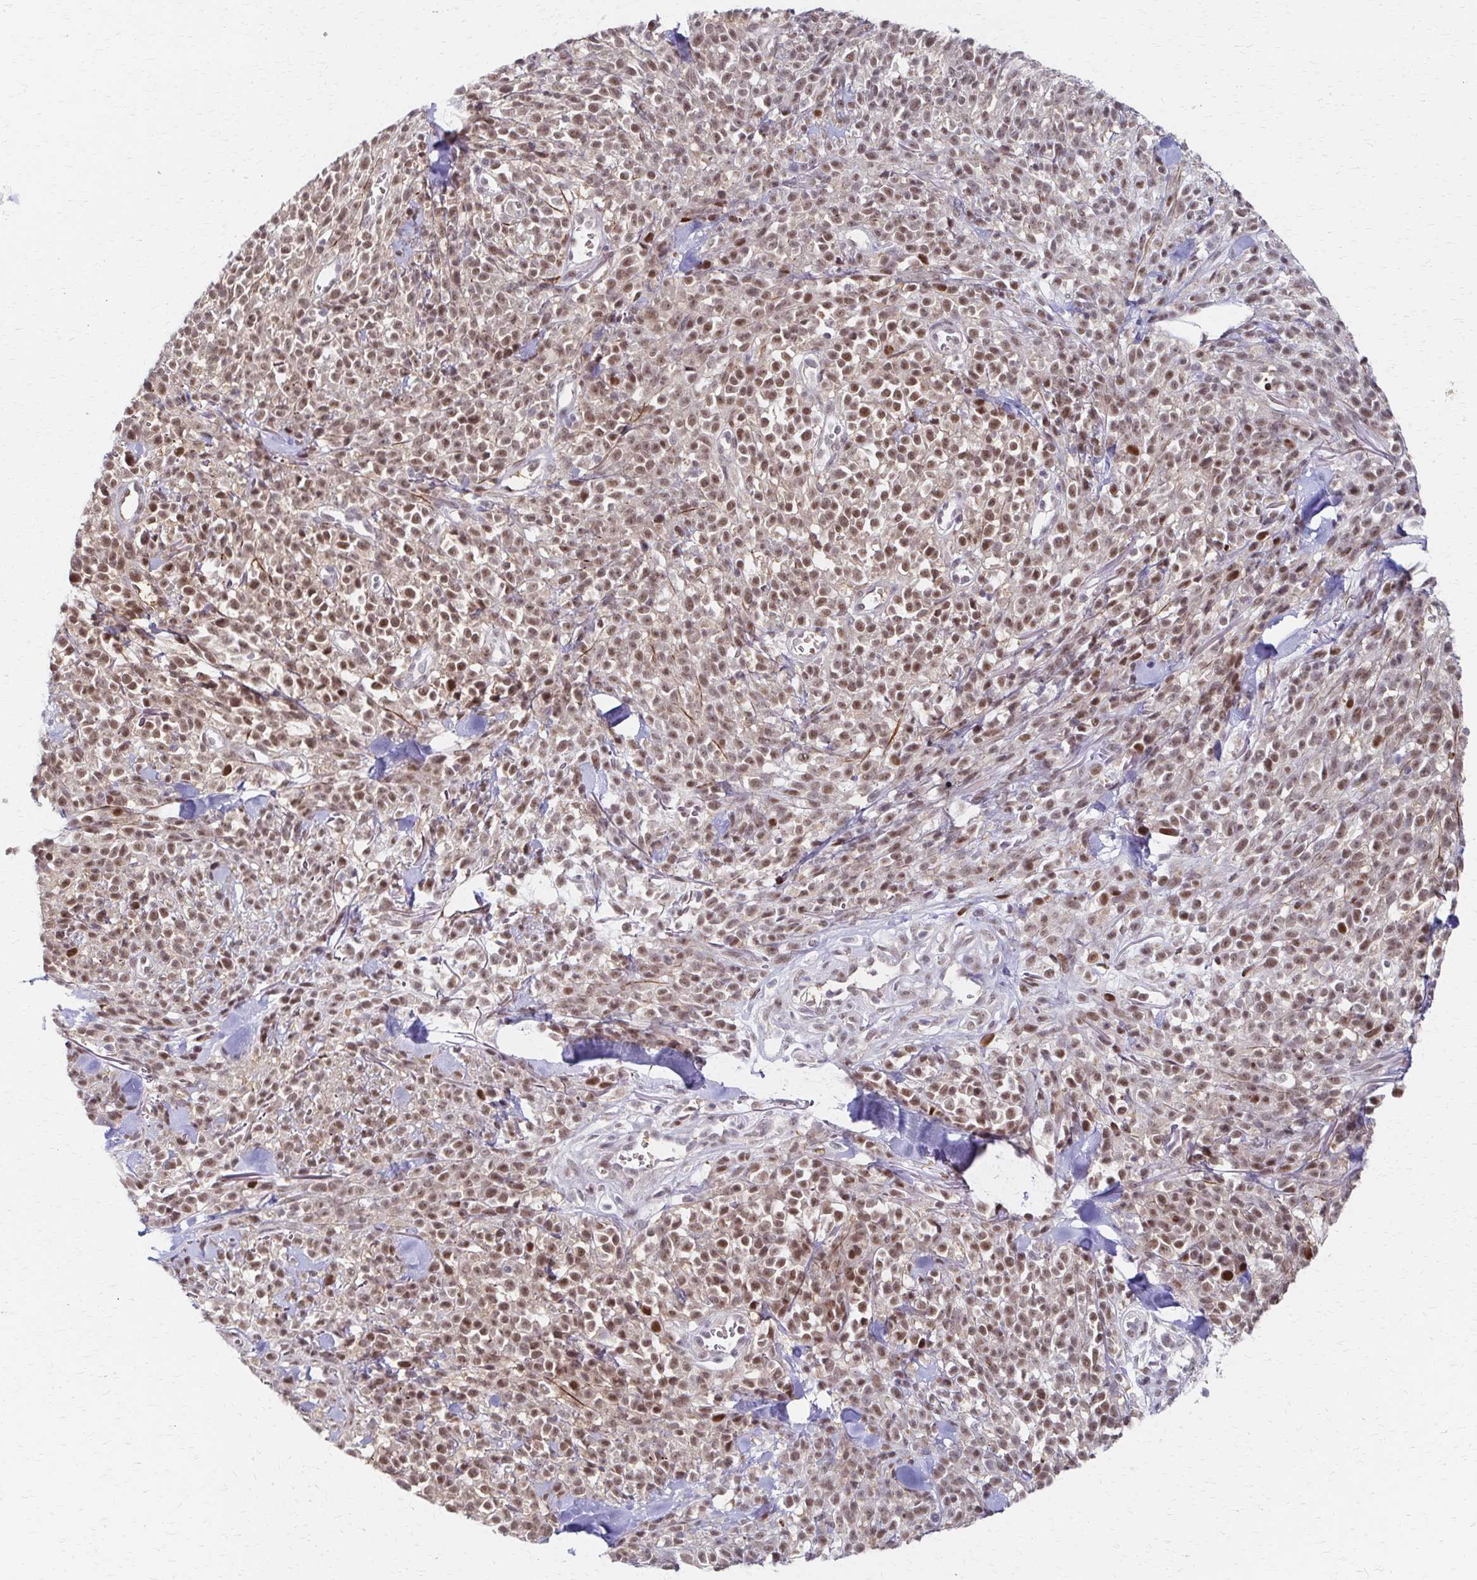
{"staining": {"intensity": "moderate", "quantity": ">75%", "location": "nuclear"}, "tissue": "melanoma", "cell_type": "Tumor cells", "image_type": "cancer", "snomed": [{"axis": "morphology", "description": "Malignant melanoma, NOS"}, {"axis": "topography", "description": "Skin"}, {"axis": "topography", "description": "Skin of trunk"}], "caption": "A brown stain shows moderate nuclear positivity of a protein in malignant melanoma tumor cells.", "gene": "PSMD7", "patient": {"sex": "male", "age": 74}}